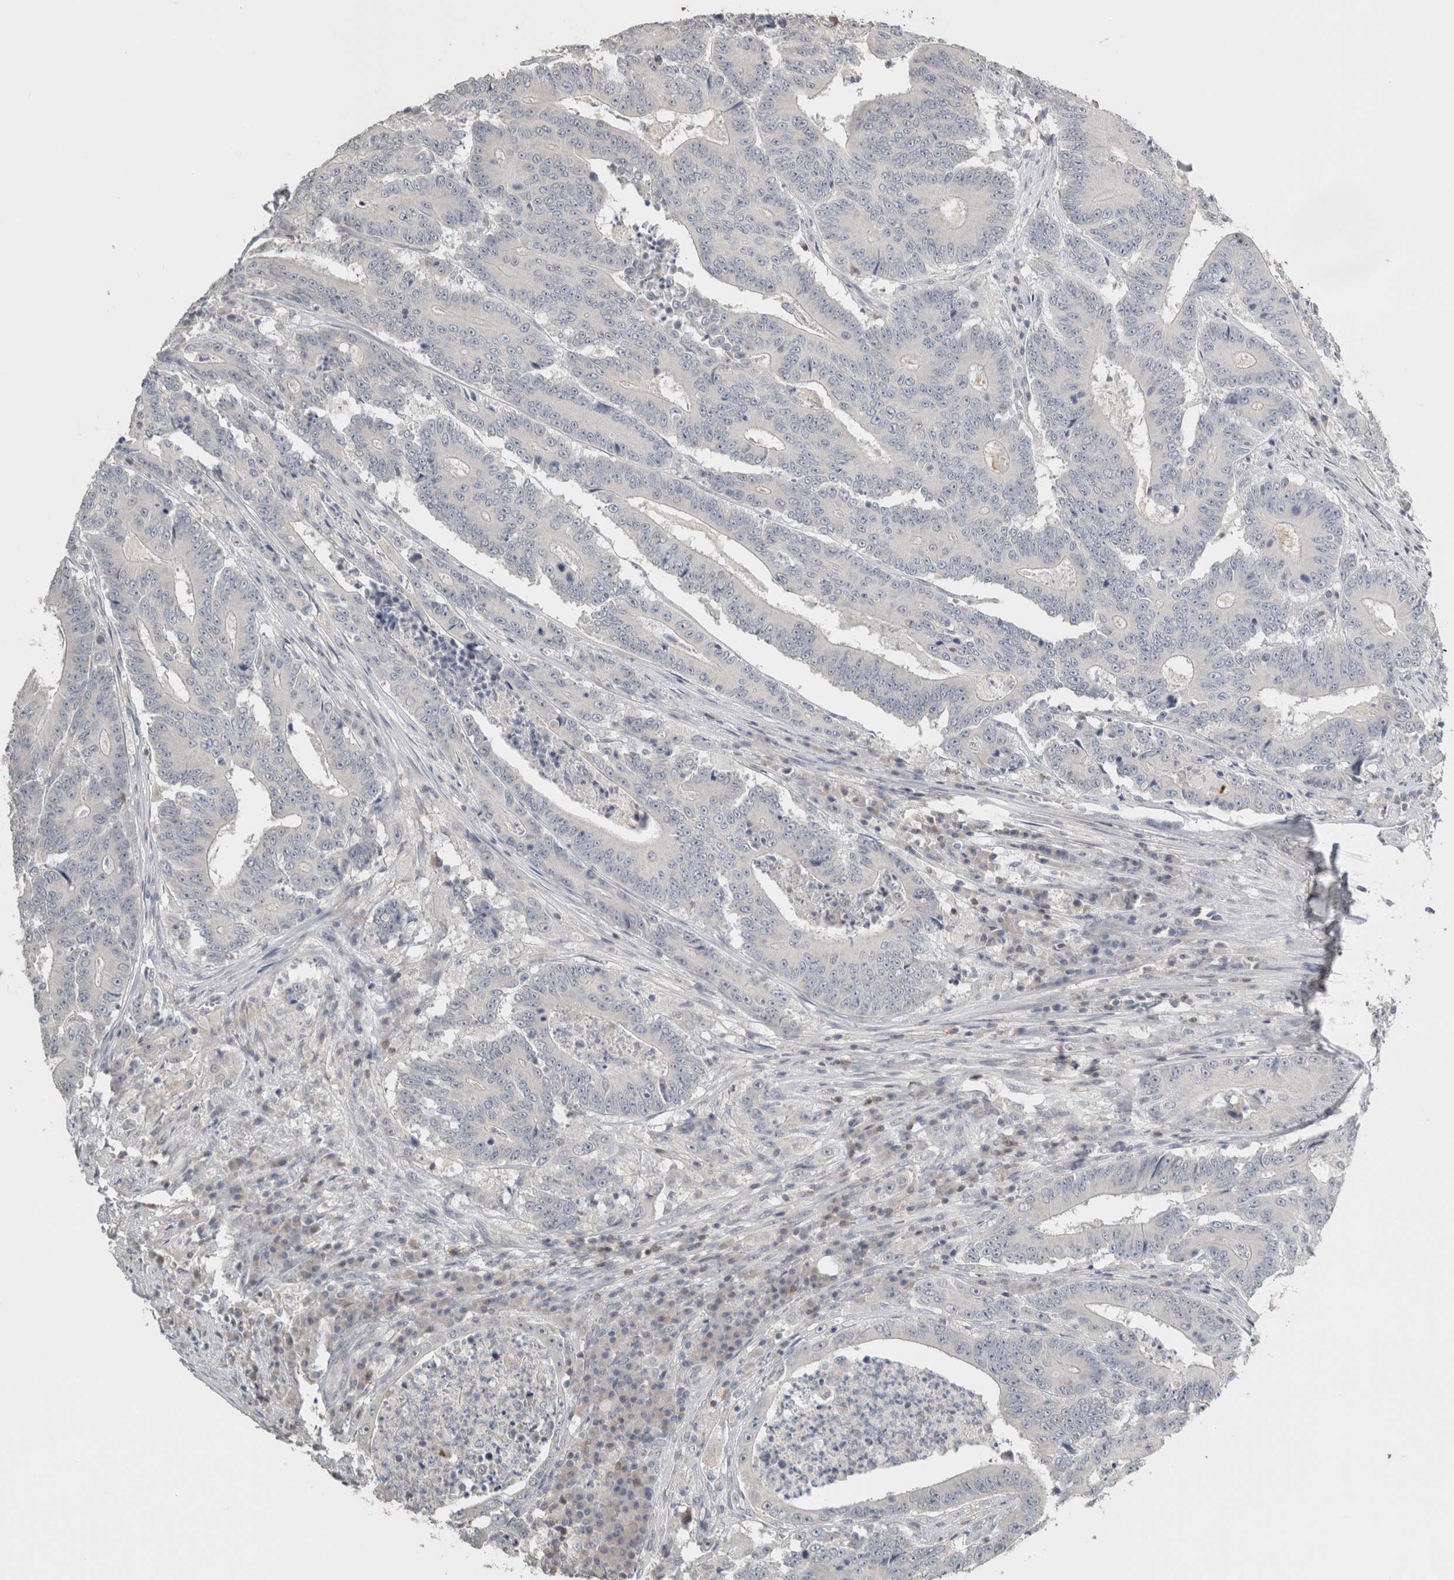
{"staining": {"intensity": "negative", "quantity": "none", "location": "none"}, "tissue": "colorectal cancer", "cell_type": "Tumor cells", "image_type": "cancer", "snomed": [{"axis": "morphology", "description": "Adenocarcinoma, NOS"}, {"axis": "topography", "description": "Colon"}], "caption": "This image is of colorectal cancer (adenocarcinoma) stained with immunohistochemistry to label a protein in brown with the nuclei are counter-stained blue. There is no expression in tumor cells.", "gene": "TRAT1", "patient": {"sex": "male", "age": 83}}